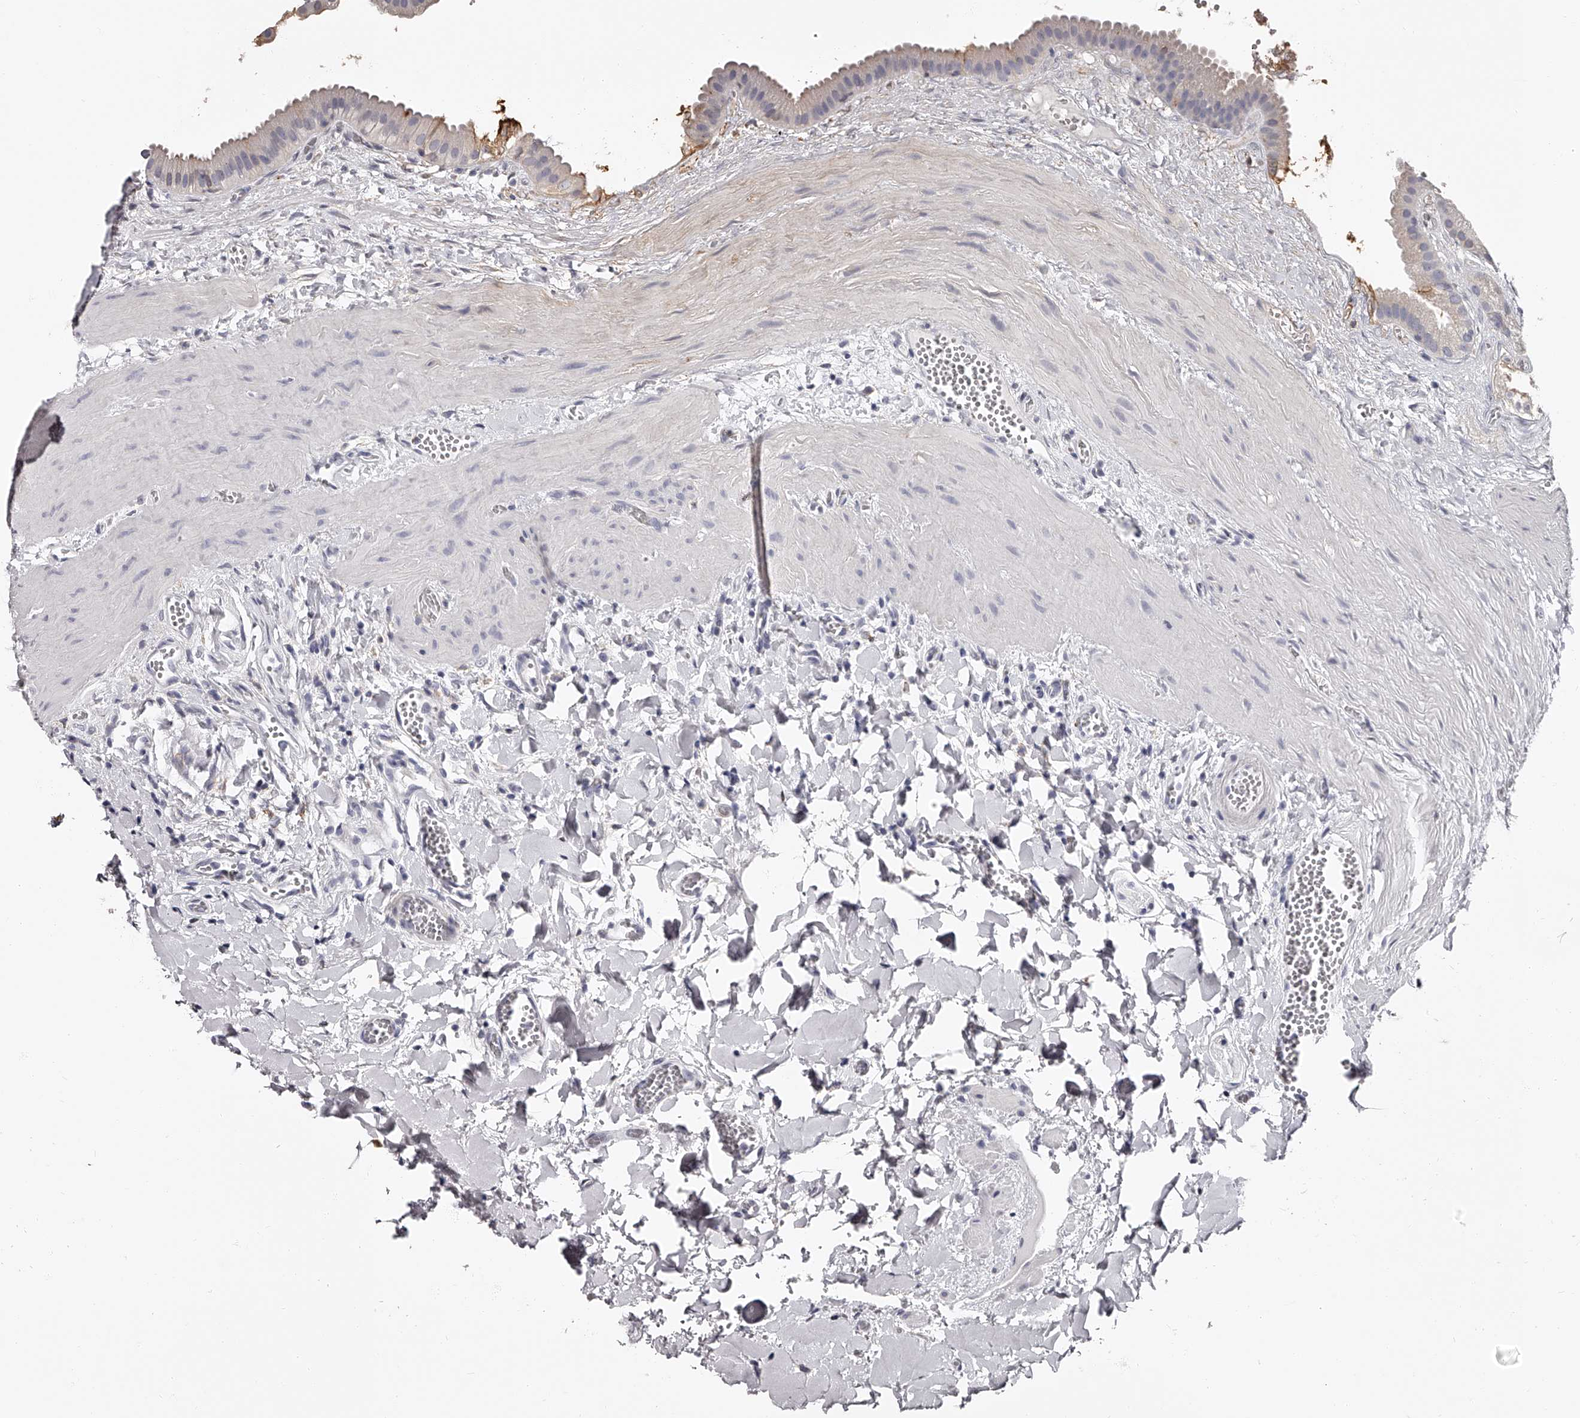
{"staining": {"intensity": "weak", "quantity": "<25%", "location": "cytoplasmic/membranous"}, "tissue": "gallbladder", "cell_type": "Glandular cells", "image_type": "normal", "snomed": [{"axis": "morphology", "description": "Normal tissue, NOS"}, {"axis": "topography", "description": "Gallbladder"}], "caption": "A high-resolution histopathology image shows immunohistochemistry (IHC) staining of normal gallbladder, which demonstrates no significant expression in glandular cells.", "gene": "PACSIN1", "patient": {"sex": "male", "age": 55}}